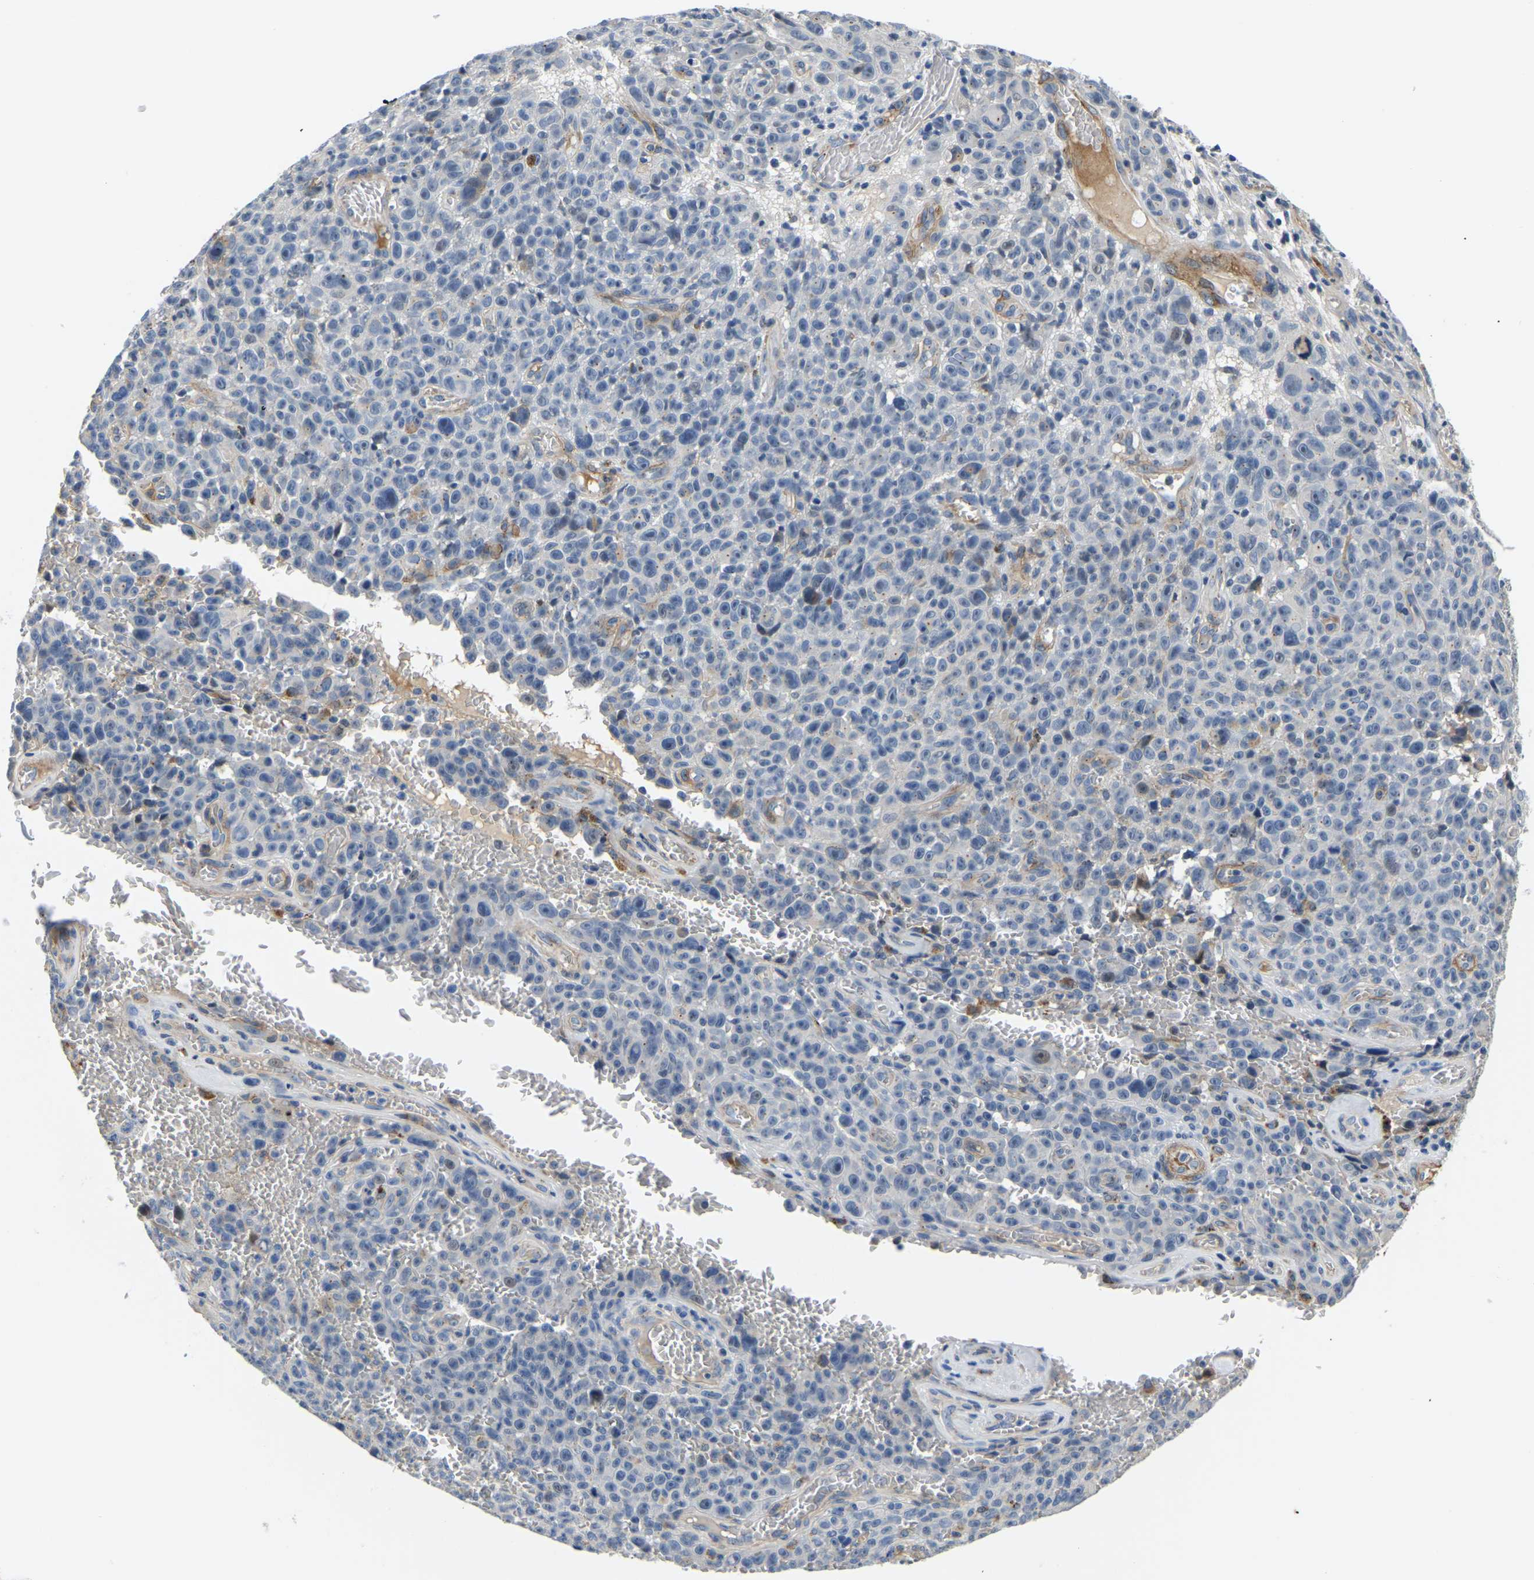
{"staining": {"intensity": "negative", "quantity": "none", "location": "none"}, "tissue": "melanoma", "cell_type": "Tumor cells", "image_type": "cancer", "snomed": [{"axis": "morphology", "description": "Malignant melanoma, NOS"}, {"axis": "topography", "description": "Skin"}], "caption": "This is an immunohistochemistry (IHC) photomicrograph of melanoma. There is no staining in tumor cells.", "gene": "LIAS", "patient": {"sex": "female", "age": 82}}